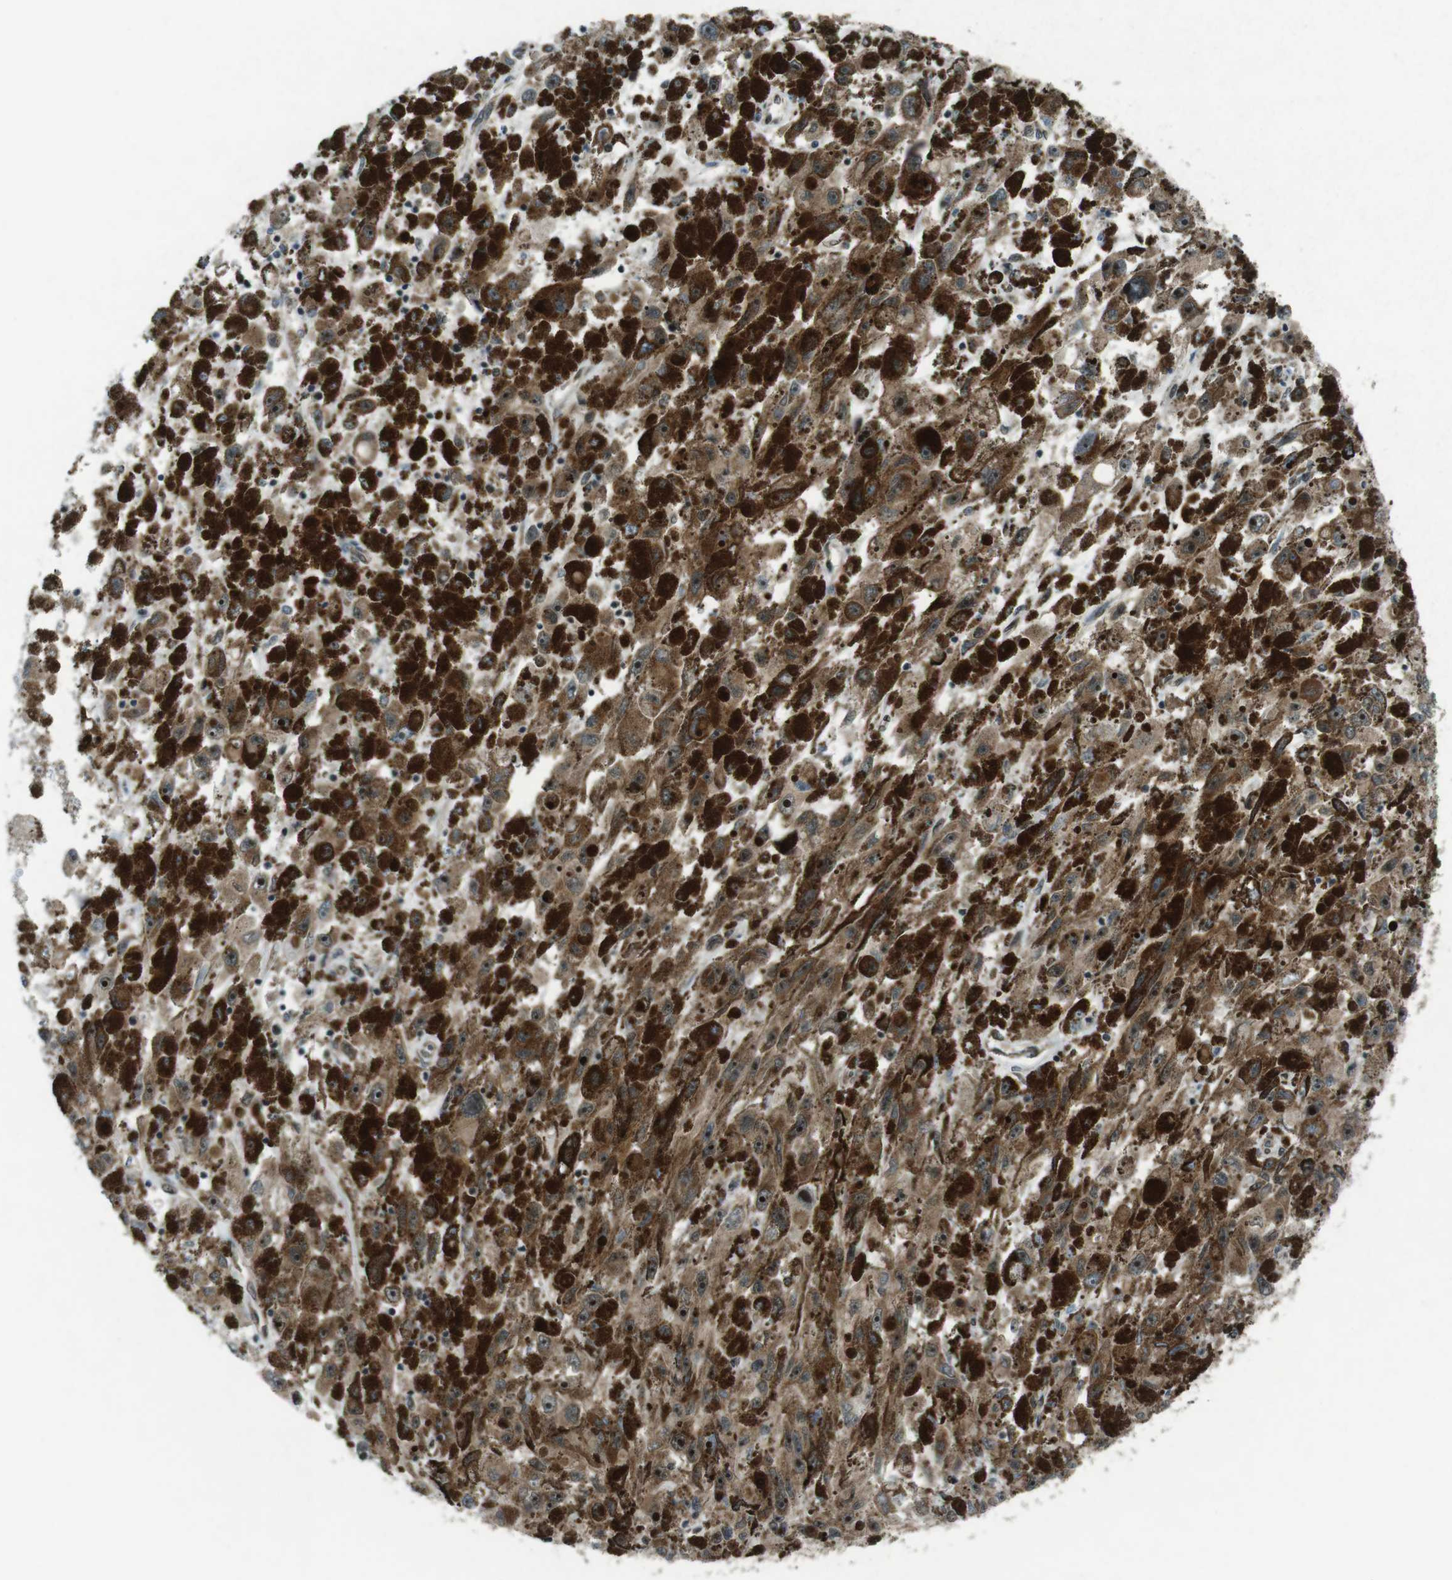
{"staining": {"intensity": "moderate", "quantity": ">75%", "location": "cytoplasmic/membranous"}, "tissue": "melanoma", "cell_type": "Tumor cells", "image_type": "cancer", "snomed": [{"axis": "morphology", "description": "Malignant melanoma, NOS"}, {"axis": "topography", "description": "Skin"}], "caption": "About >75% of tumor cells in melanoma reveal moderate cytoplasmic/membranous protein positivity as visualized by brown immunohistochemical staining.", "gene": "CSNK1D", "patient": {"sex": "female", "age": 104}}